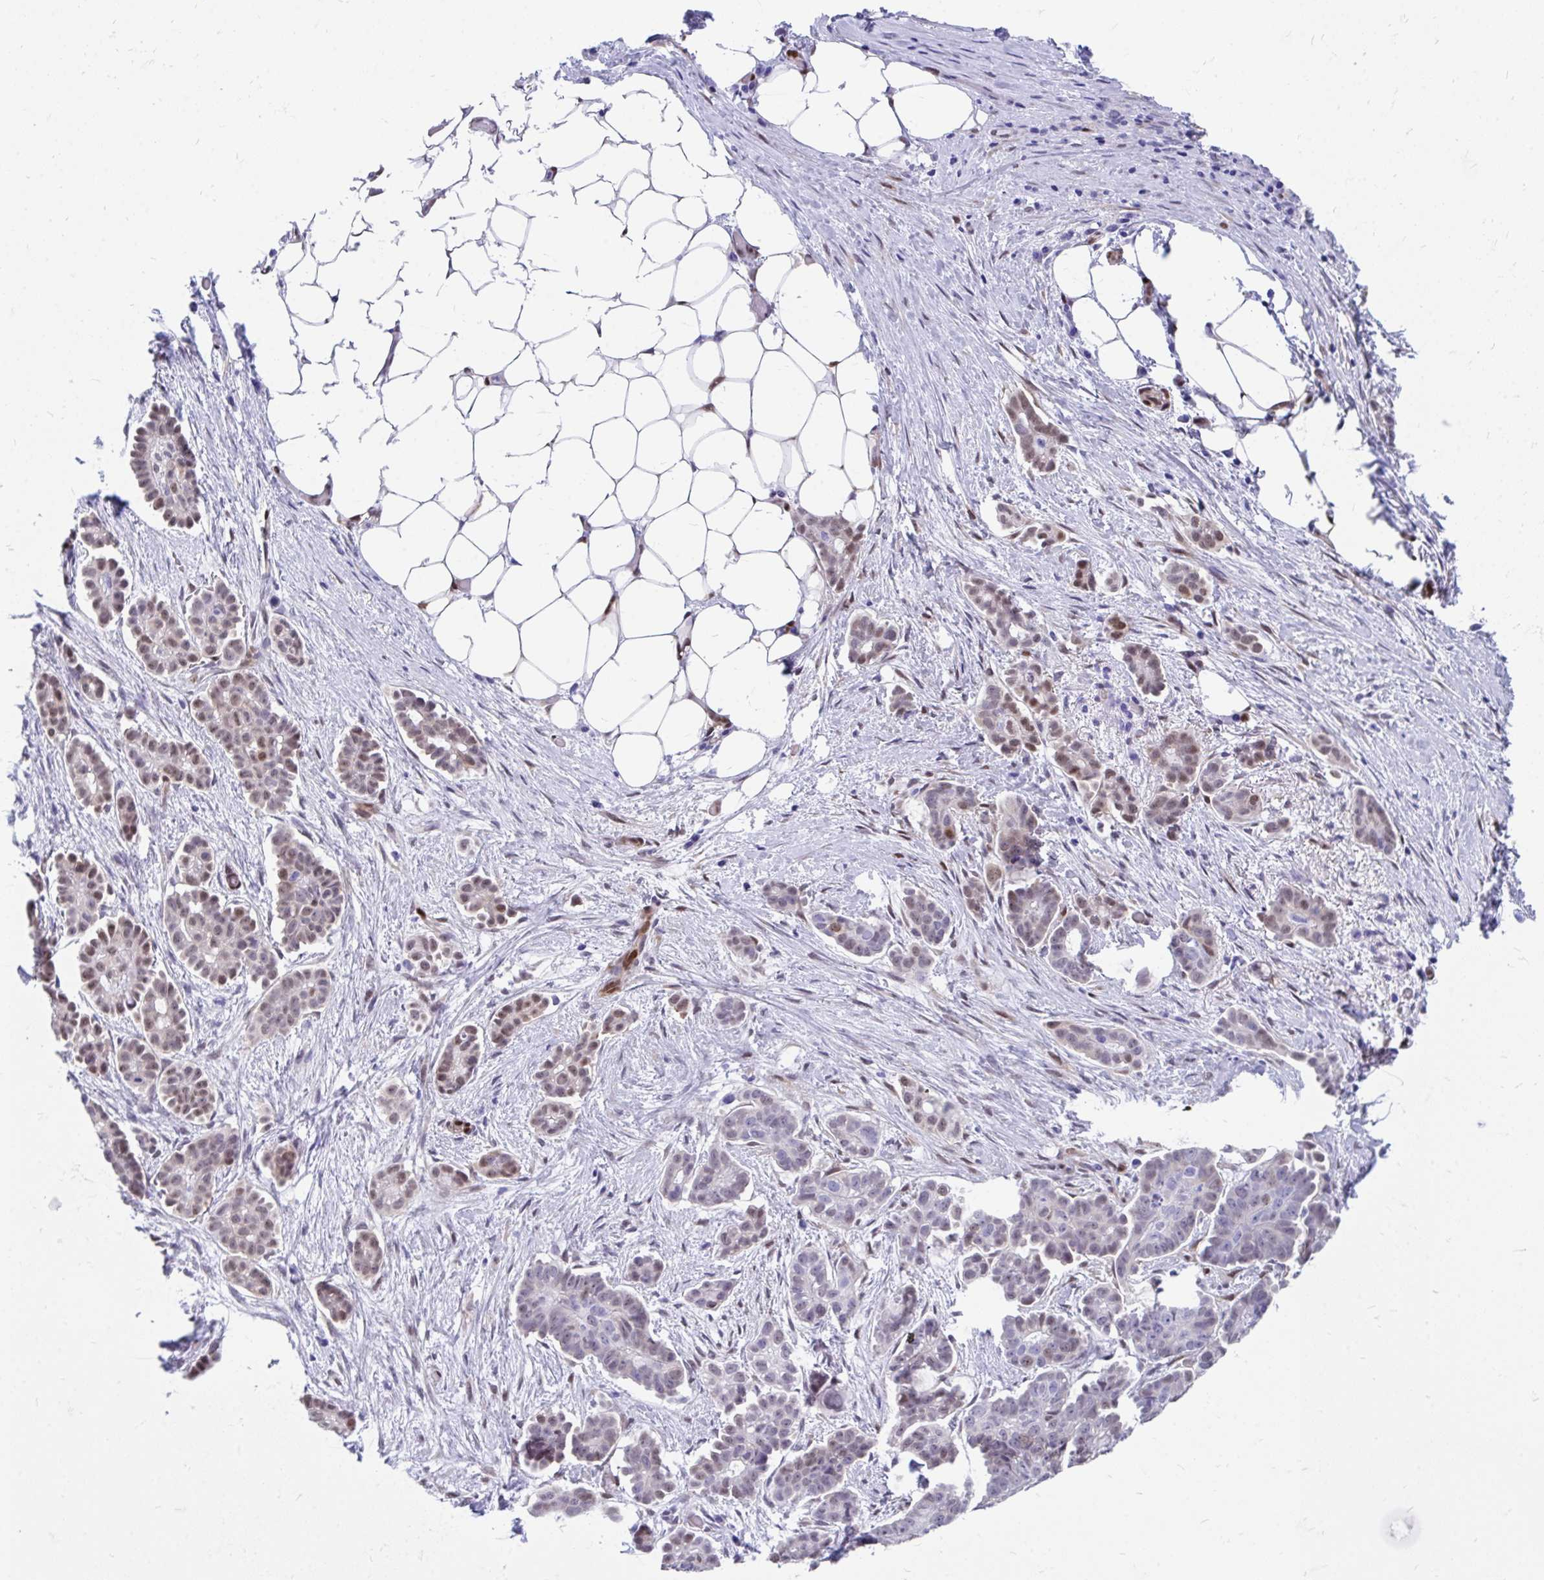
{"staining": {"intensity": "weak", "quantity": "25%-75%", "location": "nuclear"}, "tissue": "ovarian cancer", "cell_type": "Tumor cells", "image_type": "cancer", "snomed": [{"axis": "morphology", "description": "Cystadenocarcinoma, serous, NOS"}, {"axis": "topography", "description": "Ovary"}], "caption": "Approximately 25%-75% of tumor cells in human ovarian serous cystadenocarcinoma show weak nuclear protein expression as visualized by brown immunohistochemical staining.", "gene": "RBPMS", "patient": {"sex": "female", "age": 50}}